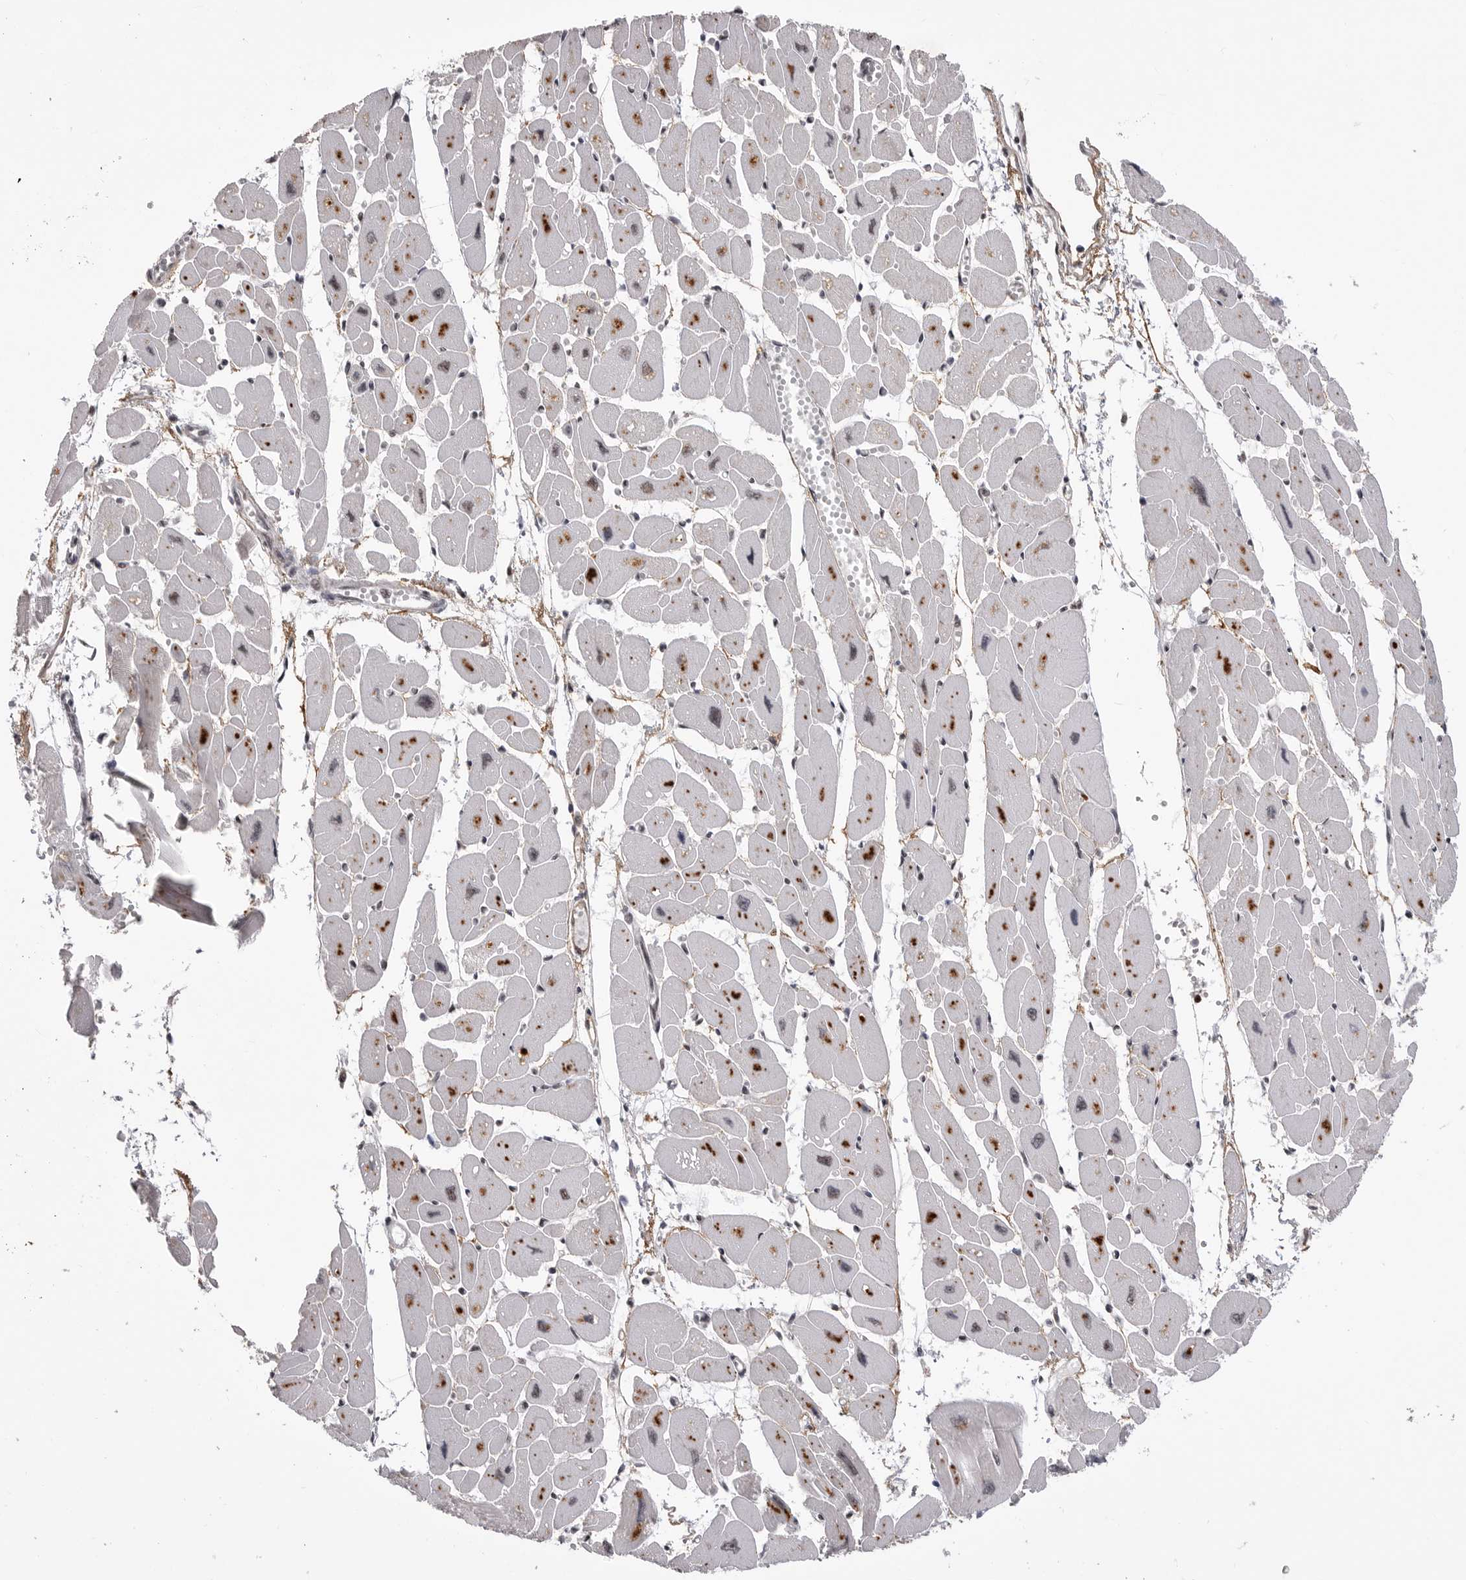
{"staining": {"intensity": "negative", "quantity": "none", "location": "none"}, "tissue": "heart muscle", "cell_type": "Cardiomyocytes", "image_type": "normal", "snomed": [{"axis": "morphology", "description": "Normal tissue, NOS"}, {"axis": "topography", "description": "Heart"}], "caption": "Human heart muscle stained for a protein using immunohistochemistry (IHC) reveals no positivity in cardiomyocytes.", "gene": "PPP1R8", "patient": {"sex": "female", "age": 54}}